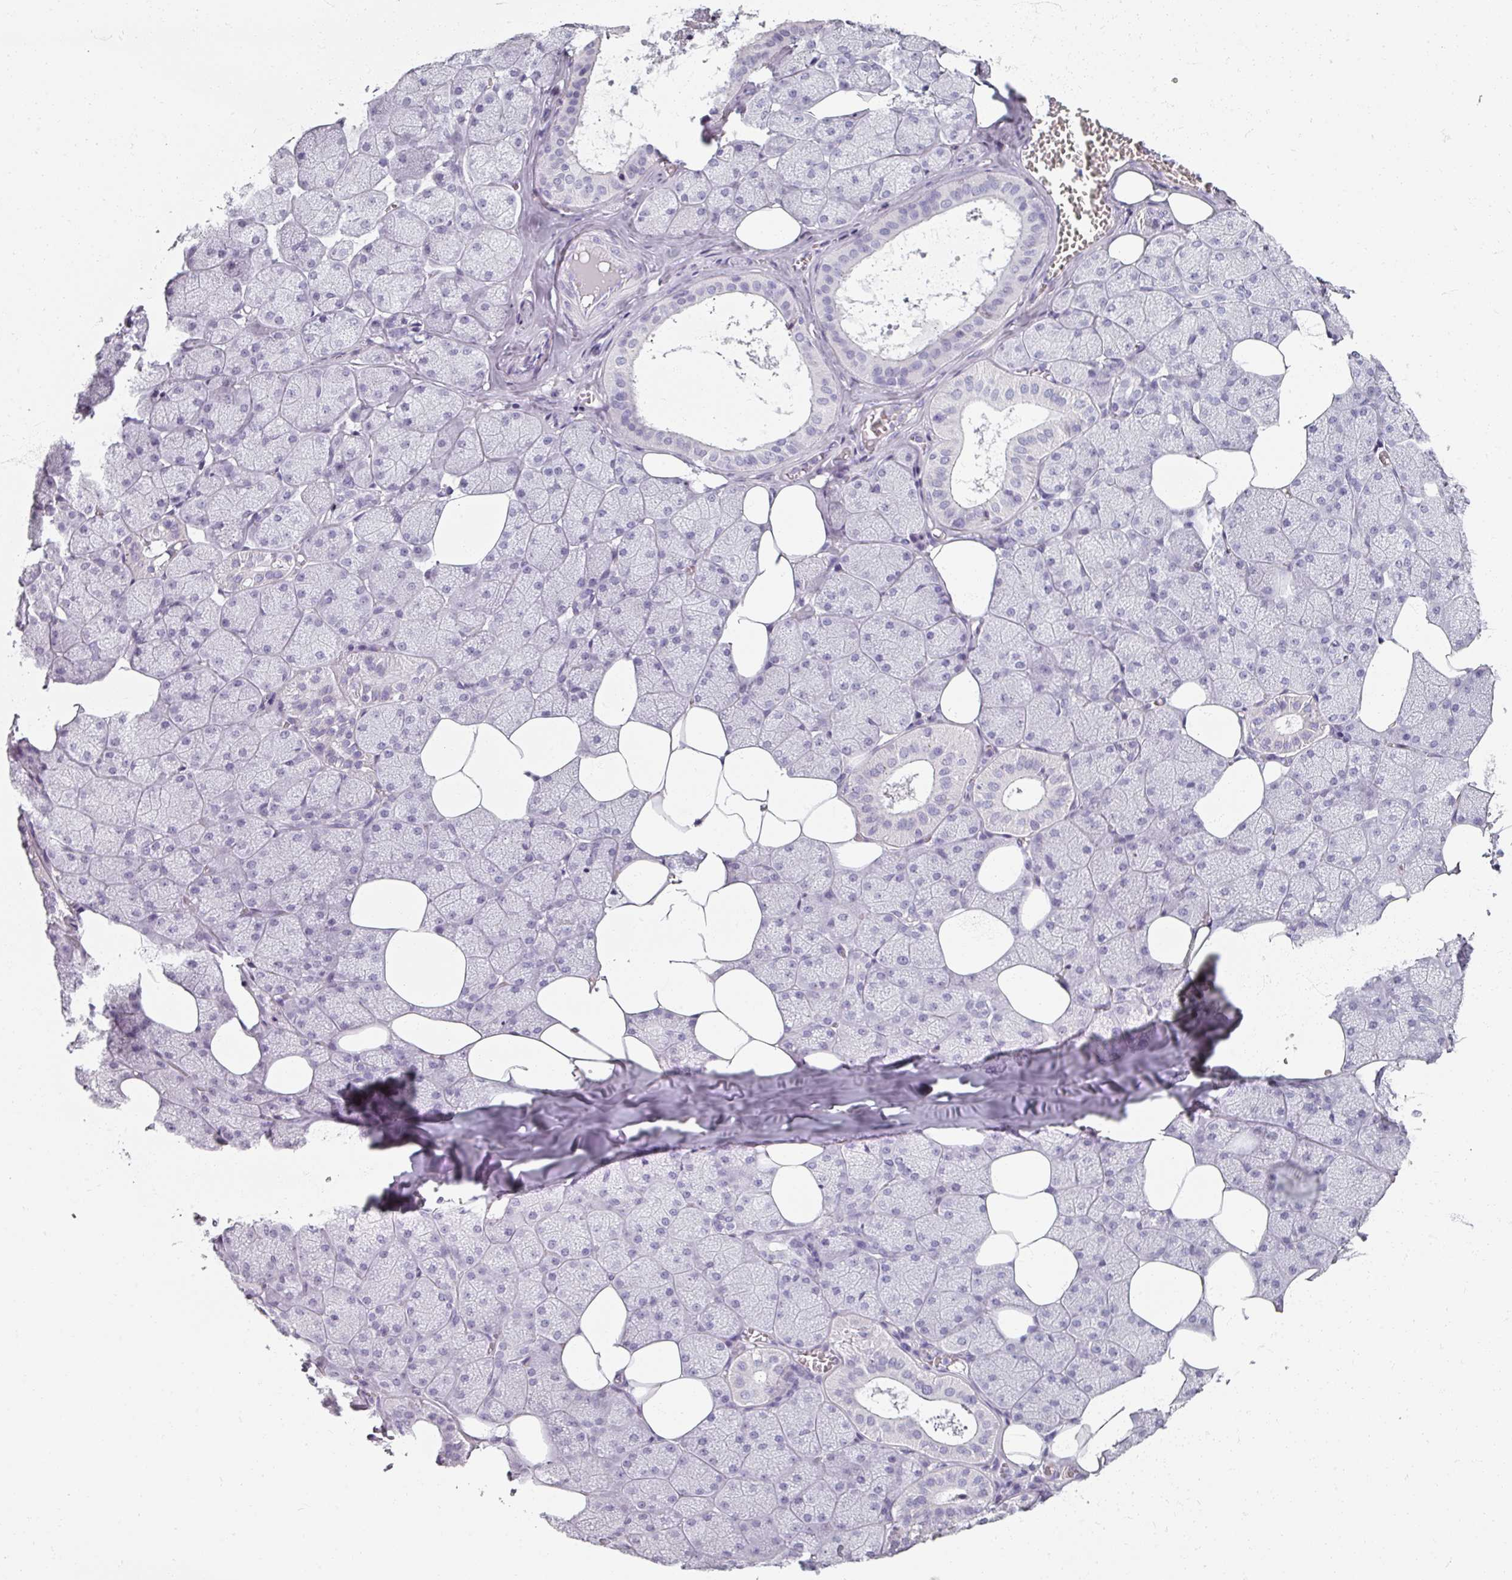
{"staining": {"intensity": "negative", "quantity": "none", "location": "none"}, "tissue": "salivary gland", "cell_type": "Glandular cells", "image_type": "normal", "snomed": [{"axis": "morphology", "description": "Normal tissue, NOS"}, {"axis": "topography", "description": "Salivary gland"}, {"axis": "topography", "description": "Peripheral nerve tissue"}], "caption": "Protein analysis of benign salivary gland demonstrates no significant staining in glandular cells. (Stains: DAB IHC with hematoxylin counter stain, Microscopy: brightfield microscopy at high magnification).", "gene": "REG3A", "patient": {"sex": "male", "age": 38}}